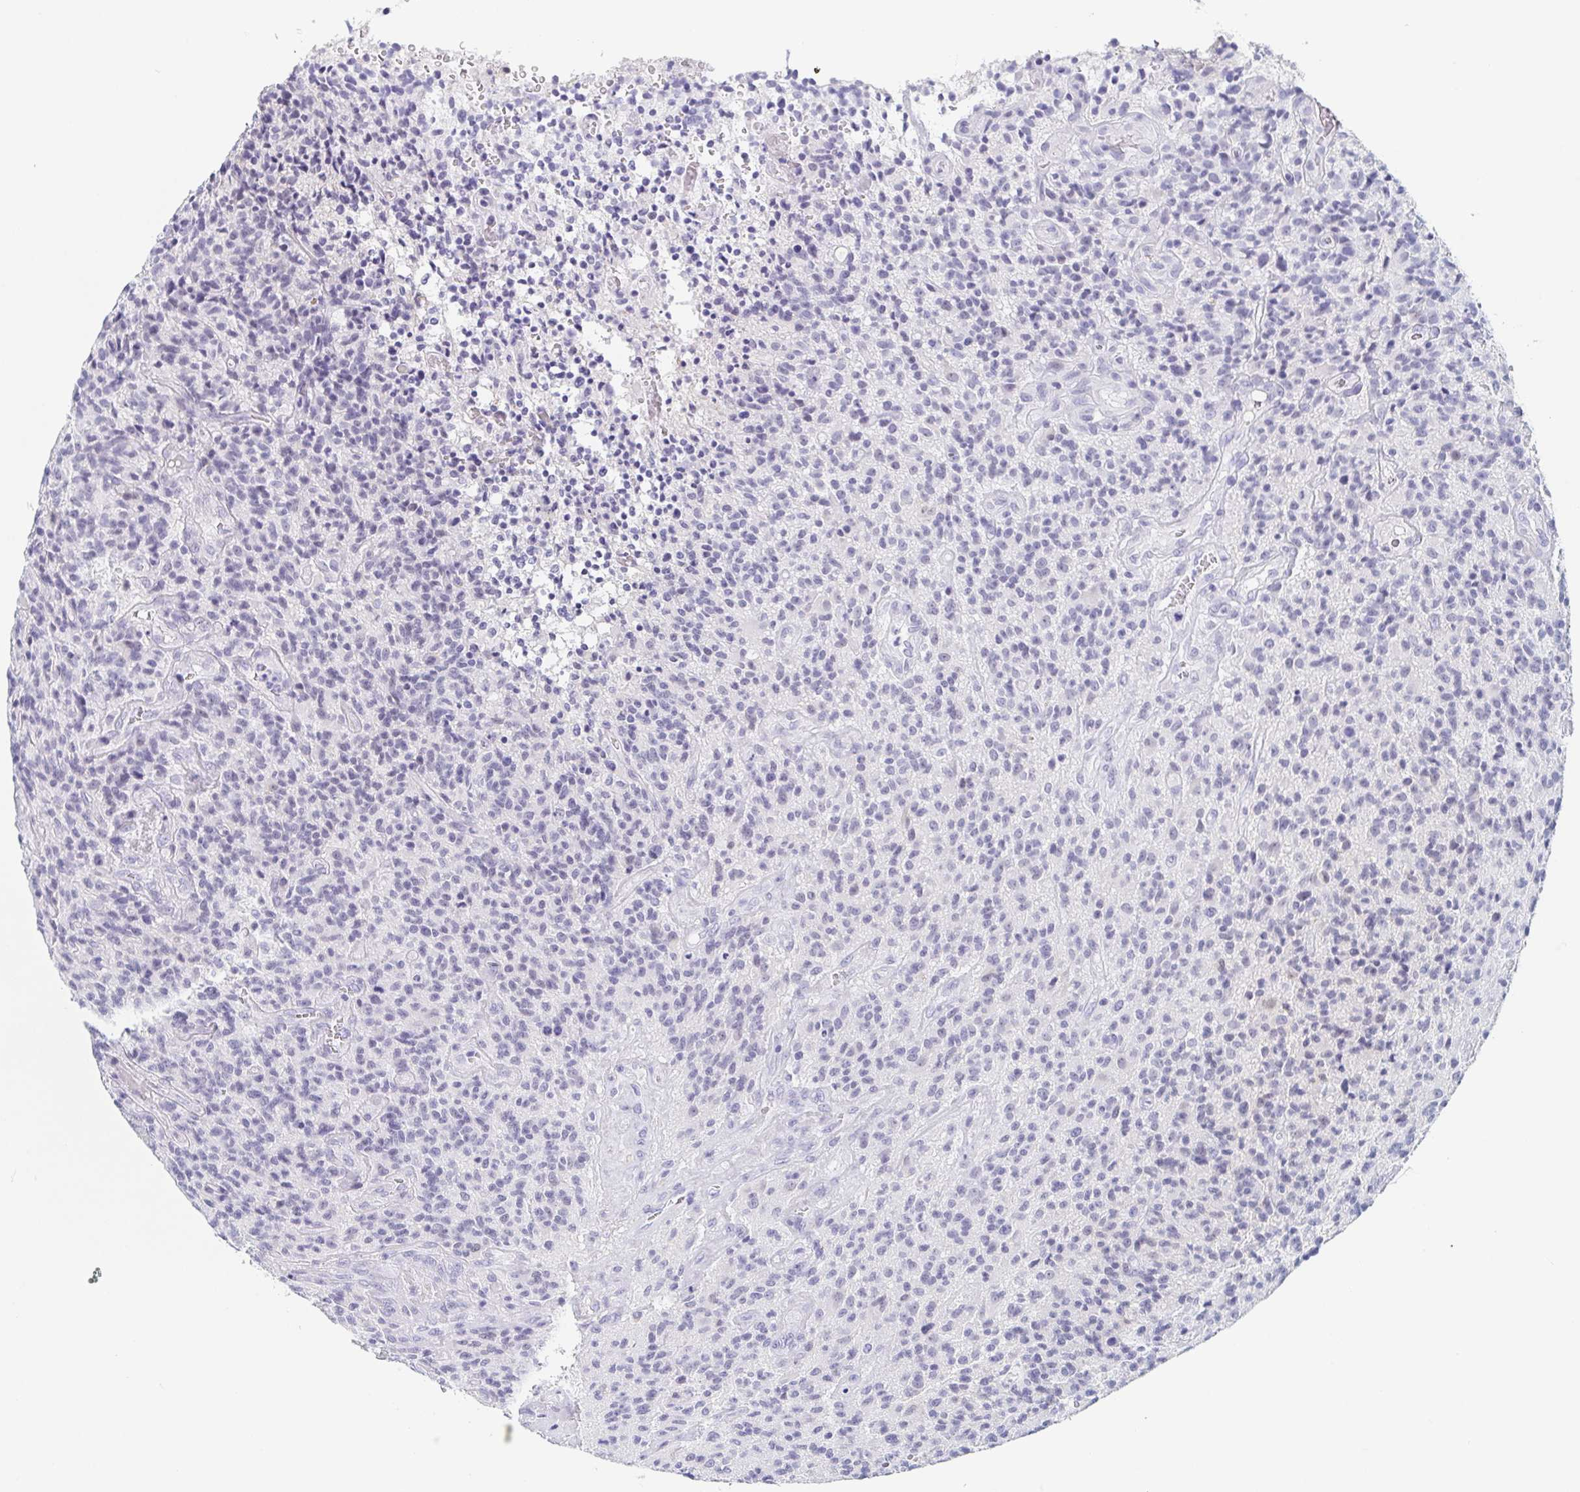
{"staining": {"intensity": "negative", "quantity": "none", "location": "none"}, "tissue": "glioma", "cell_type": "Tumor cells", "image_type": "cancer", "snomed": [{"axis": "morphology", "description": "Glioma, malignant, High grade"}, {"axis": "topography", "description": "Brain"}], "caption": "Photomicrograph shows no protein expression in tumor cells of malignant glioma (high-grade) tissue.", "gene": "REG4", "patient": {"sex": "male", "age": 76}}